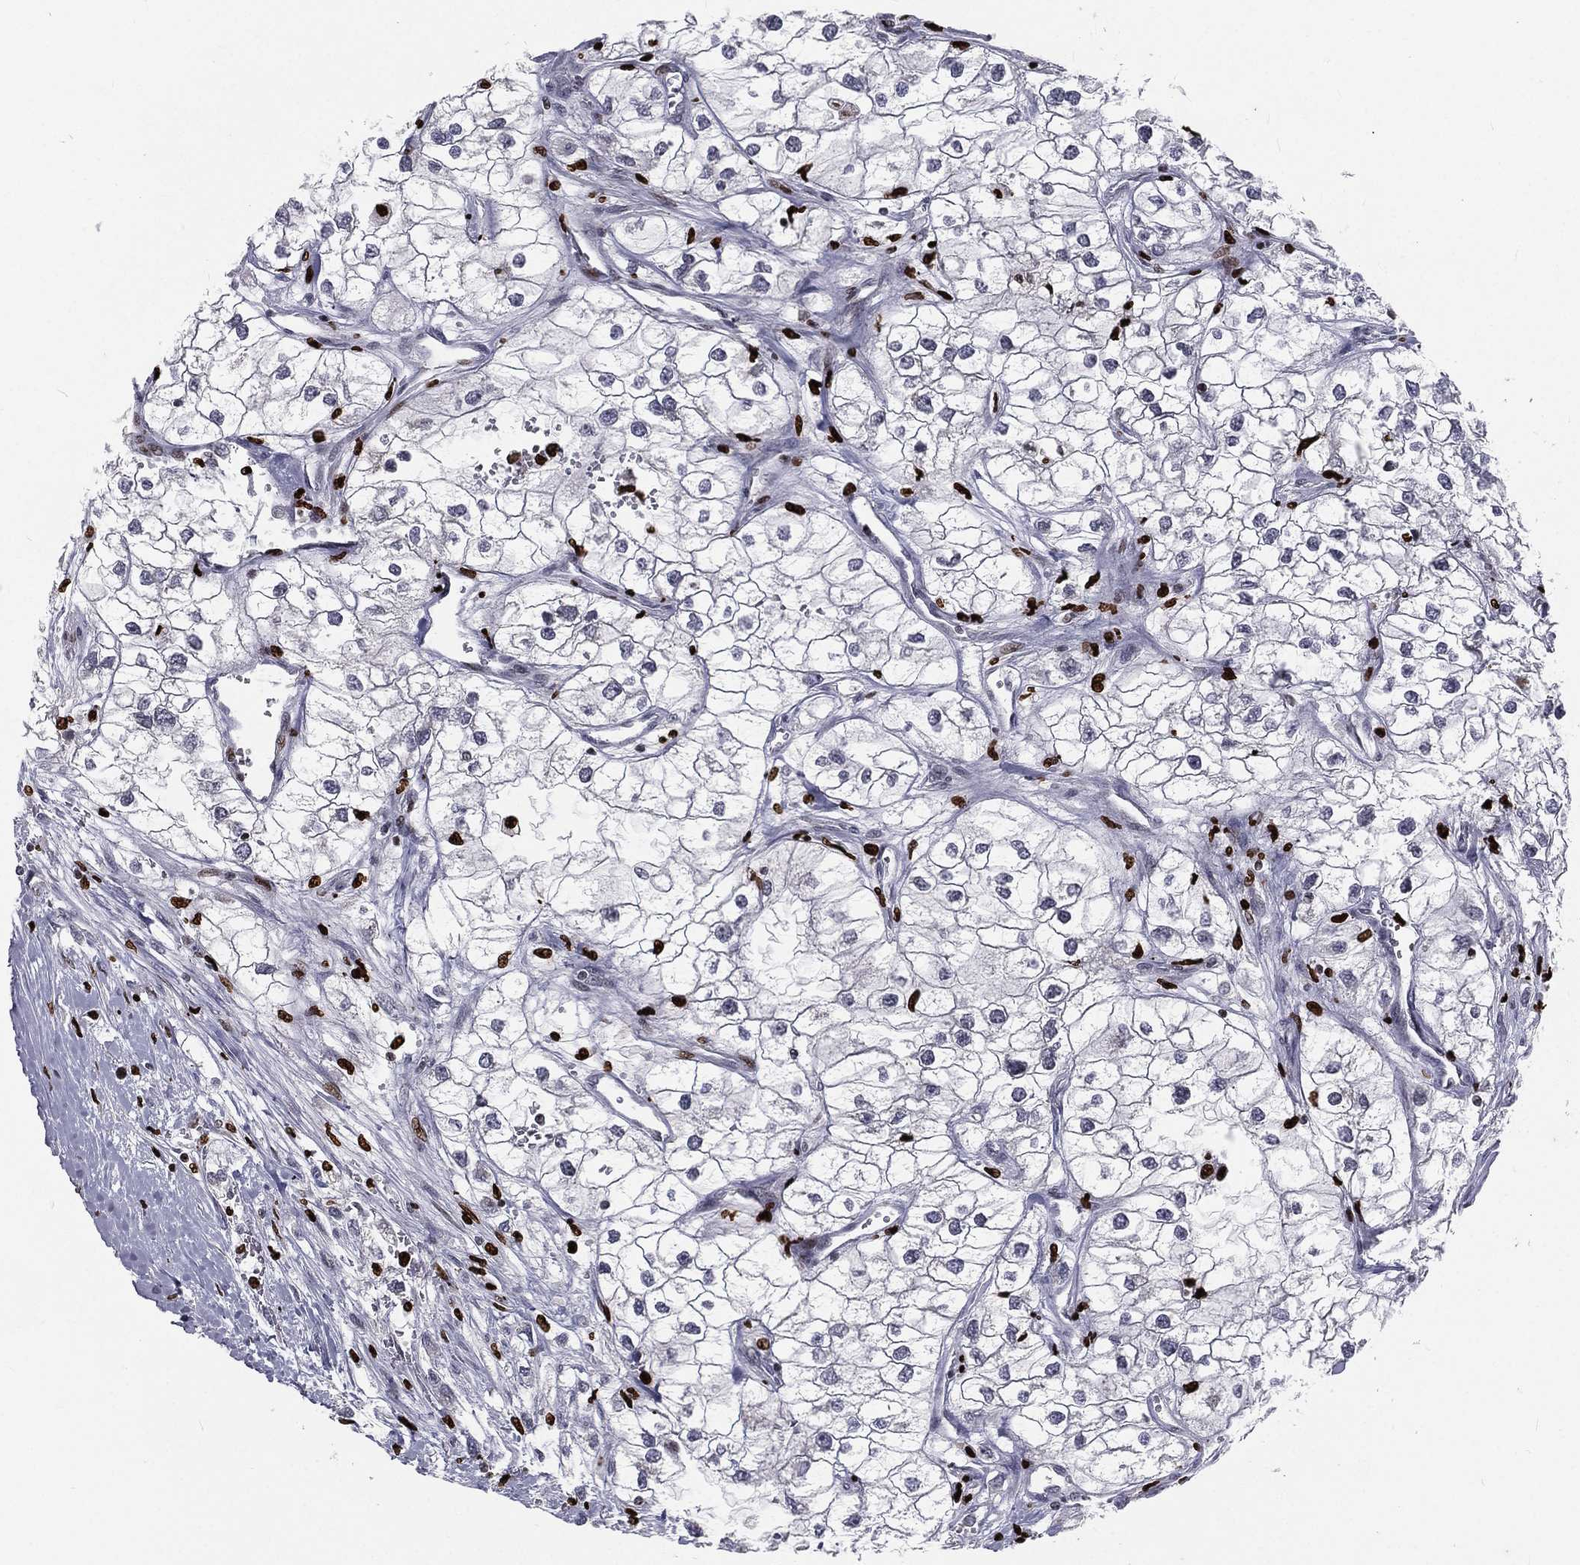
{"staining": {"intensity": "negative", "quantity": "none", "location": "none"}, "tissue": "renal cancer", "cell_type": "Tumor cells", "image_type": "cancer", "snomed": [{"axis": "morphology", "description": "Adenocarcinoma, NOS"}, {"axis": "topography", "description": "Kidney"}], "caption": "This is an IHC photomicrograph of human renal cancer (adenocarcinoma). There is no expression in tumor cells.", "gene": "MNDA", "patient": {"sex": "male", "age": 59}}